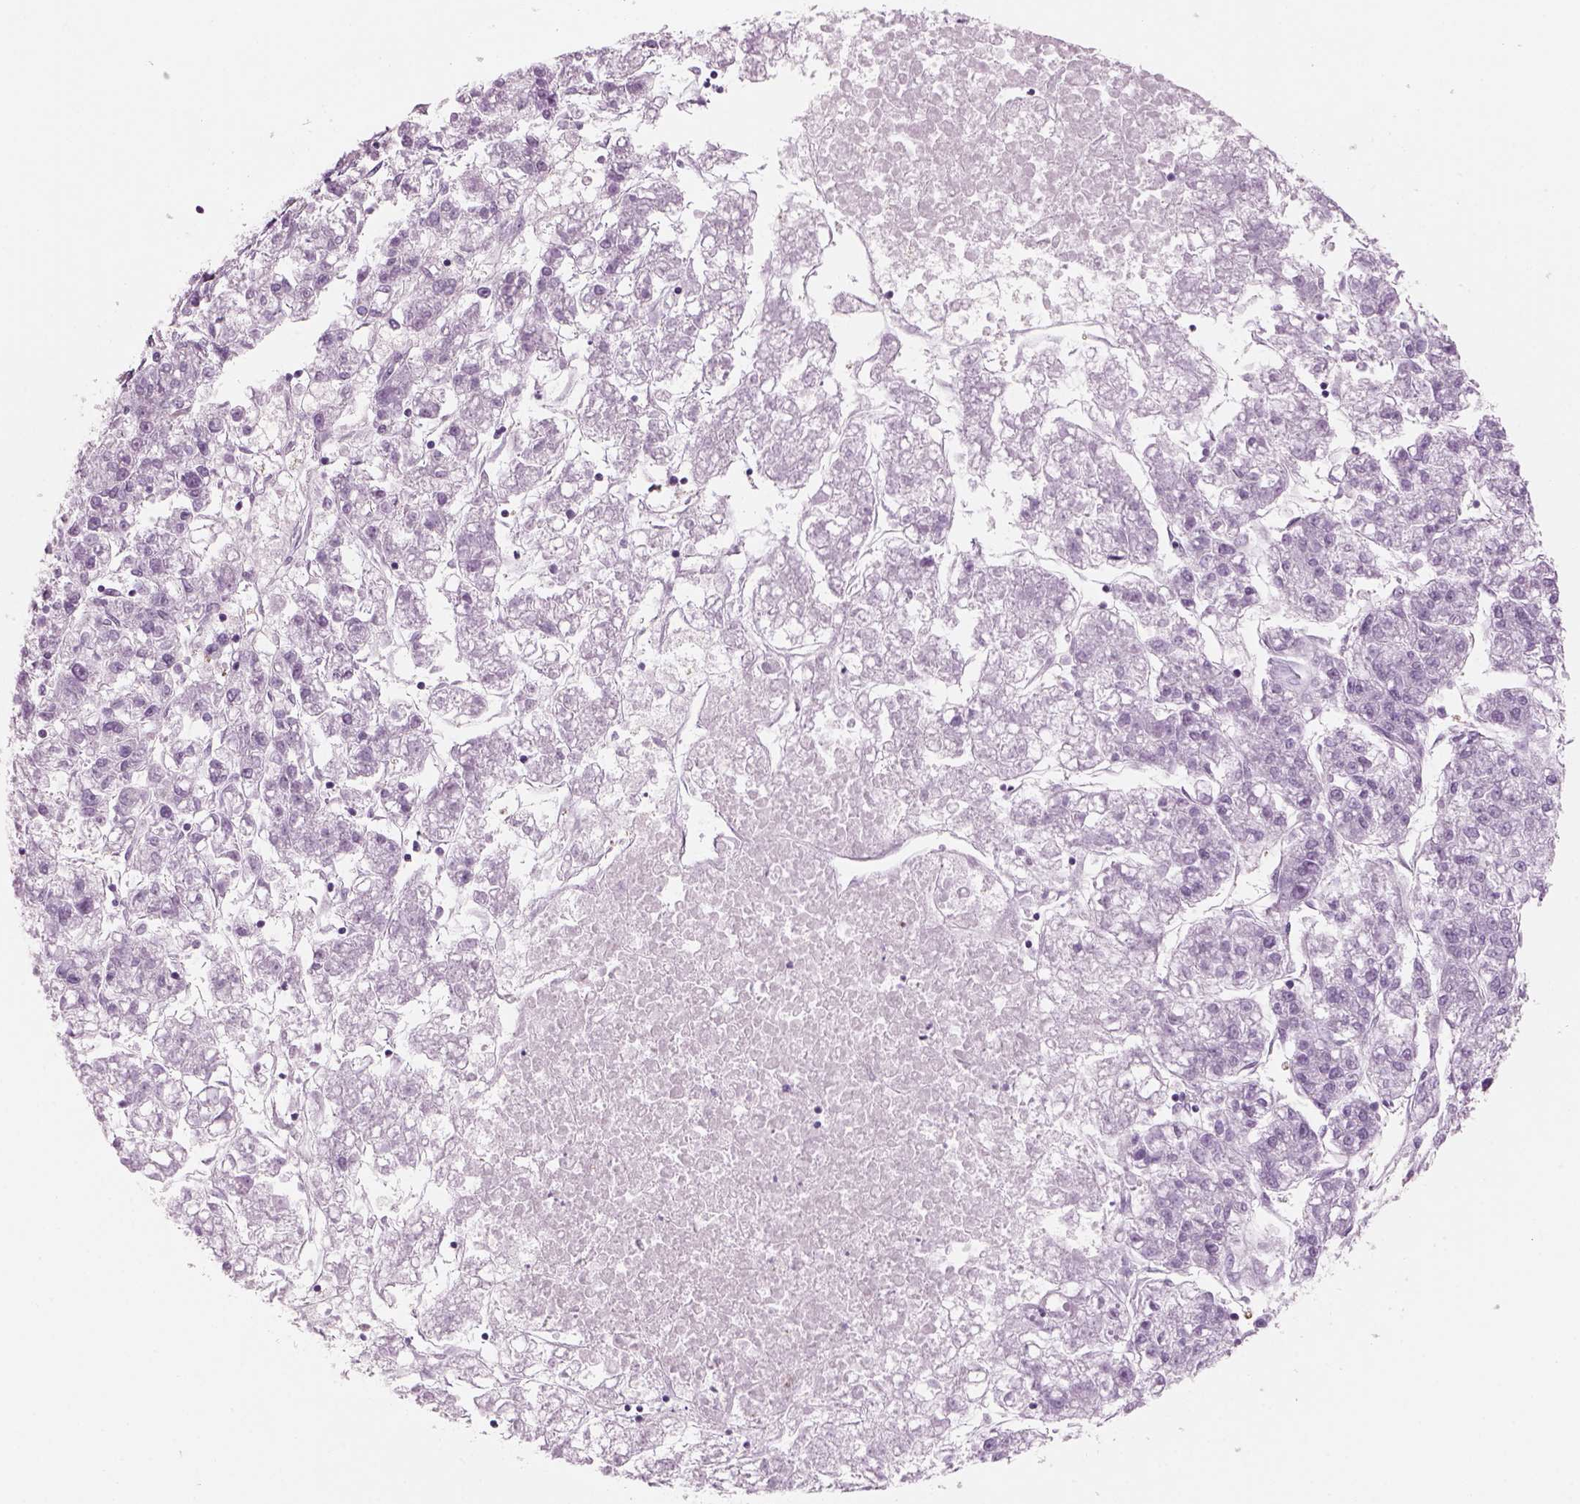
{"staining": {"intensity": "negative", "quantity": "none", "location": "none"}, "tissue": "liver cancer", "cell_type": "Tumor cells", "image_type": "cancer", "snomed": [{"axis": "morphology", "description": "Carcinoma, Hepatocellular, NOS"}, {"axis": "topography", "description": "Liver"}], "caption": "Immunohistochemistry photomicrograph of liver hepatocellular carcinoma stained for a protein (brown), which displays no staining in tumor cells. (Immunohistochemistry (ihc), brightfield microscopy, high magnification).", "gene": "SLC1A7", "patient": {"sex": "male", "age": 56}}